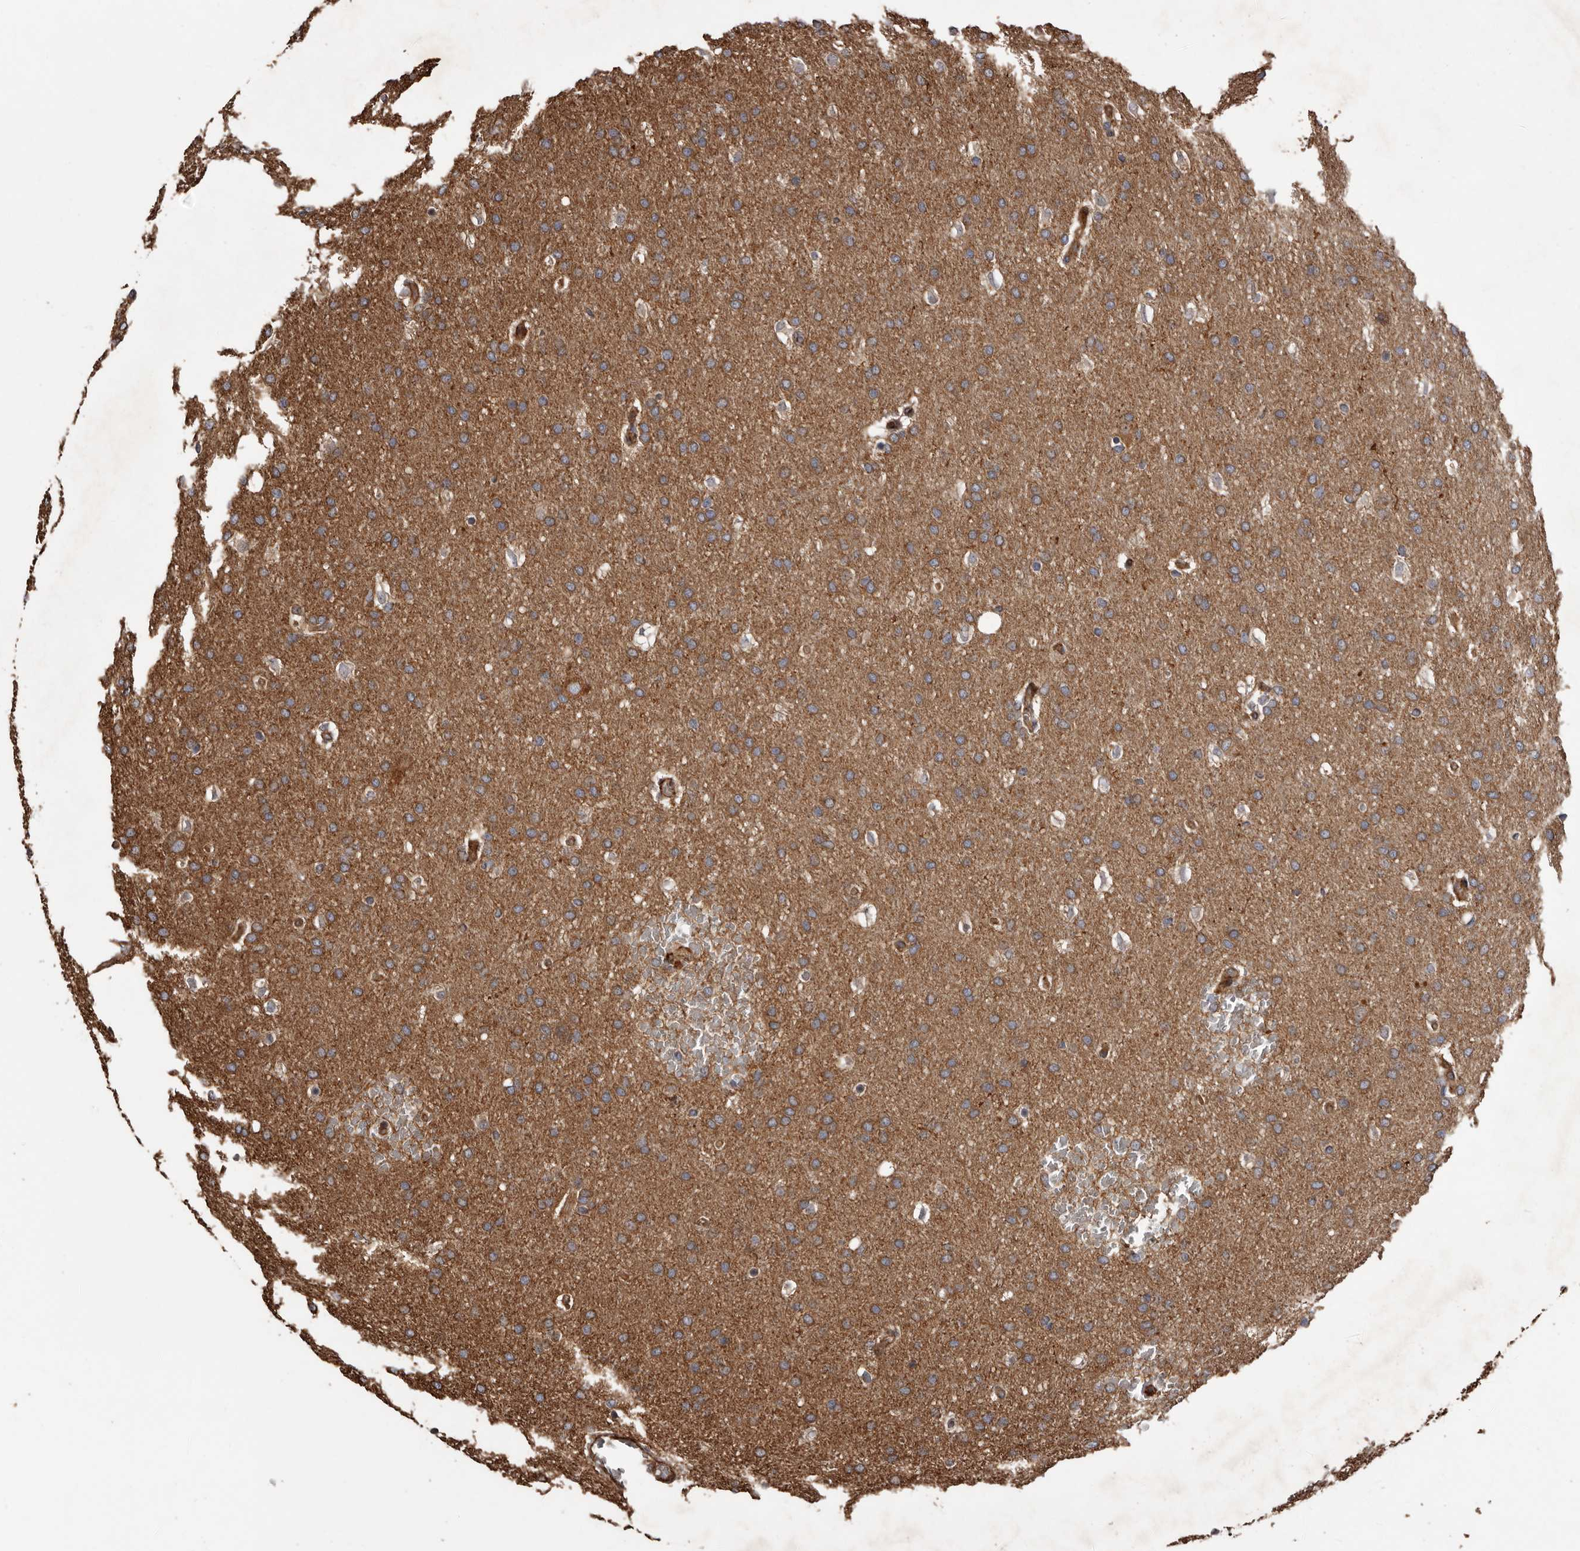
{"staining": {"intensity": "weak", "quantity": "<25%", "location": "cytoplasmic/membranous"}, "tissue": "glioma", "cell_type": "Tumor cells", "image_type": "cancer", "snomed": [{"axis": "morphology", "description": "Glioma, malignant, Low grade"}, {"axis": "topography", "description": "Brain"}], "caption": "High magnification brightfield microscopy of malignant low-grade glioma stained with DAB (brown) and counterstained with hematoxylin (blue): tumor cells show no significant staining.", "gene": "ARHGEF5", "patient": {"sex": "female", "age": 37}}